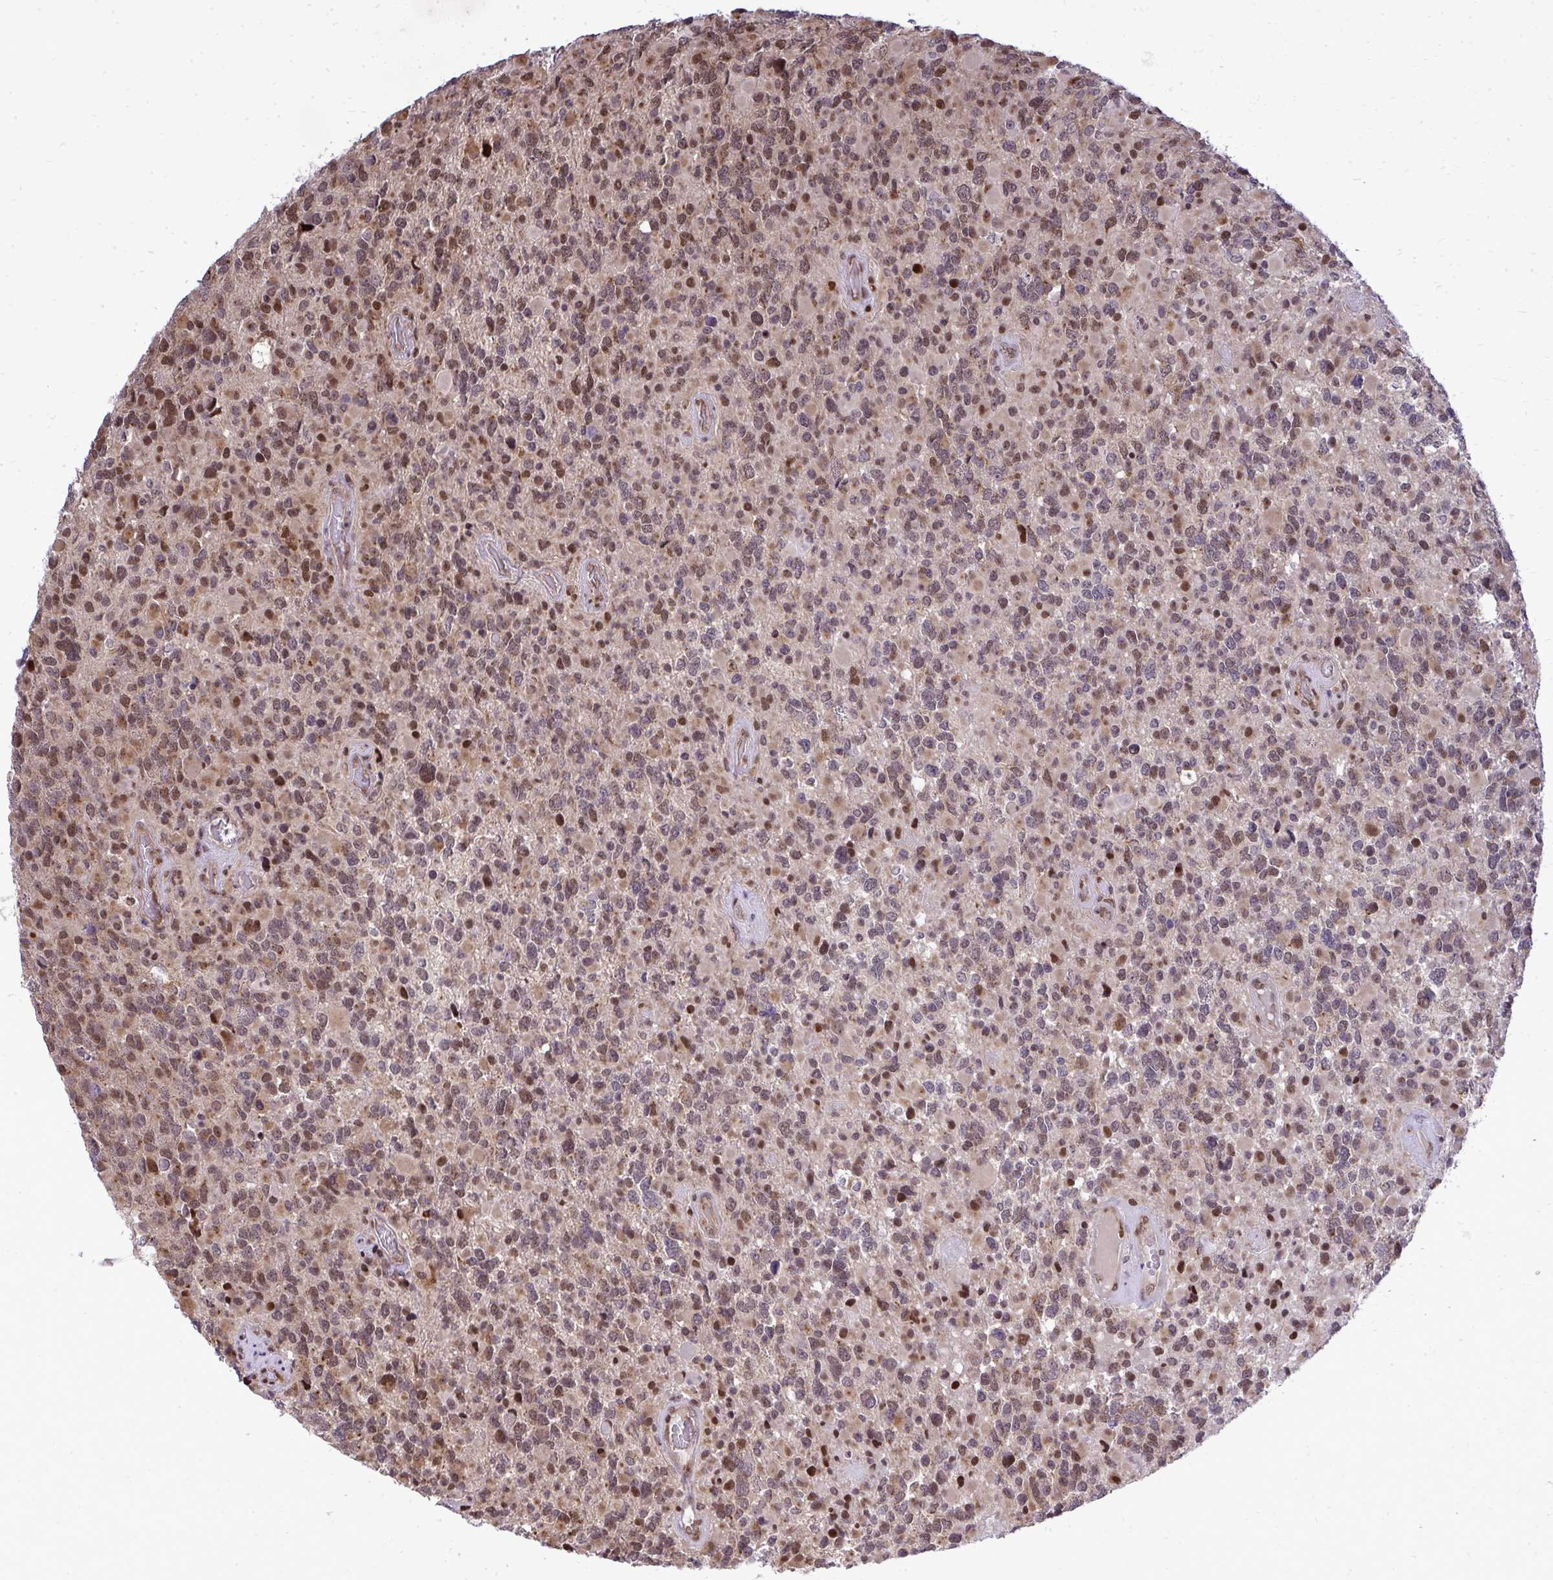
{"staining": {"intensity": "moderate", "quantity": ">75%", "location": "cytoplasmic/membranous,nuclear"}, "tissue": "glioma", "cell_type": "Tumor cells", "image_type": "cancer", "snomed": [{"axis": "morphology", "description": "Glioma, malignant, High grade"}, {"axis": "topography", "description": "Brain"}], "caption": "Protein expression analysis of glioma demonstrates moderate cytoplasmic/membranous and nuclear expression in approximately >75% of tumor cells.", "gene": "PIGY", "patient": {"sex": "female", "age": 40}}